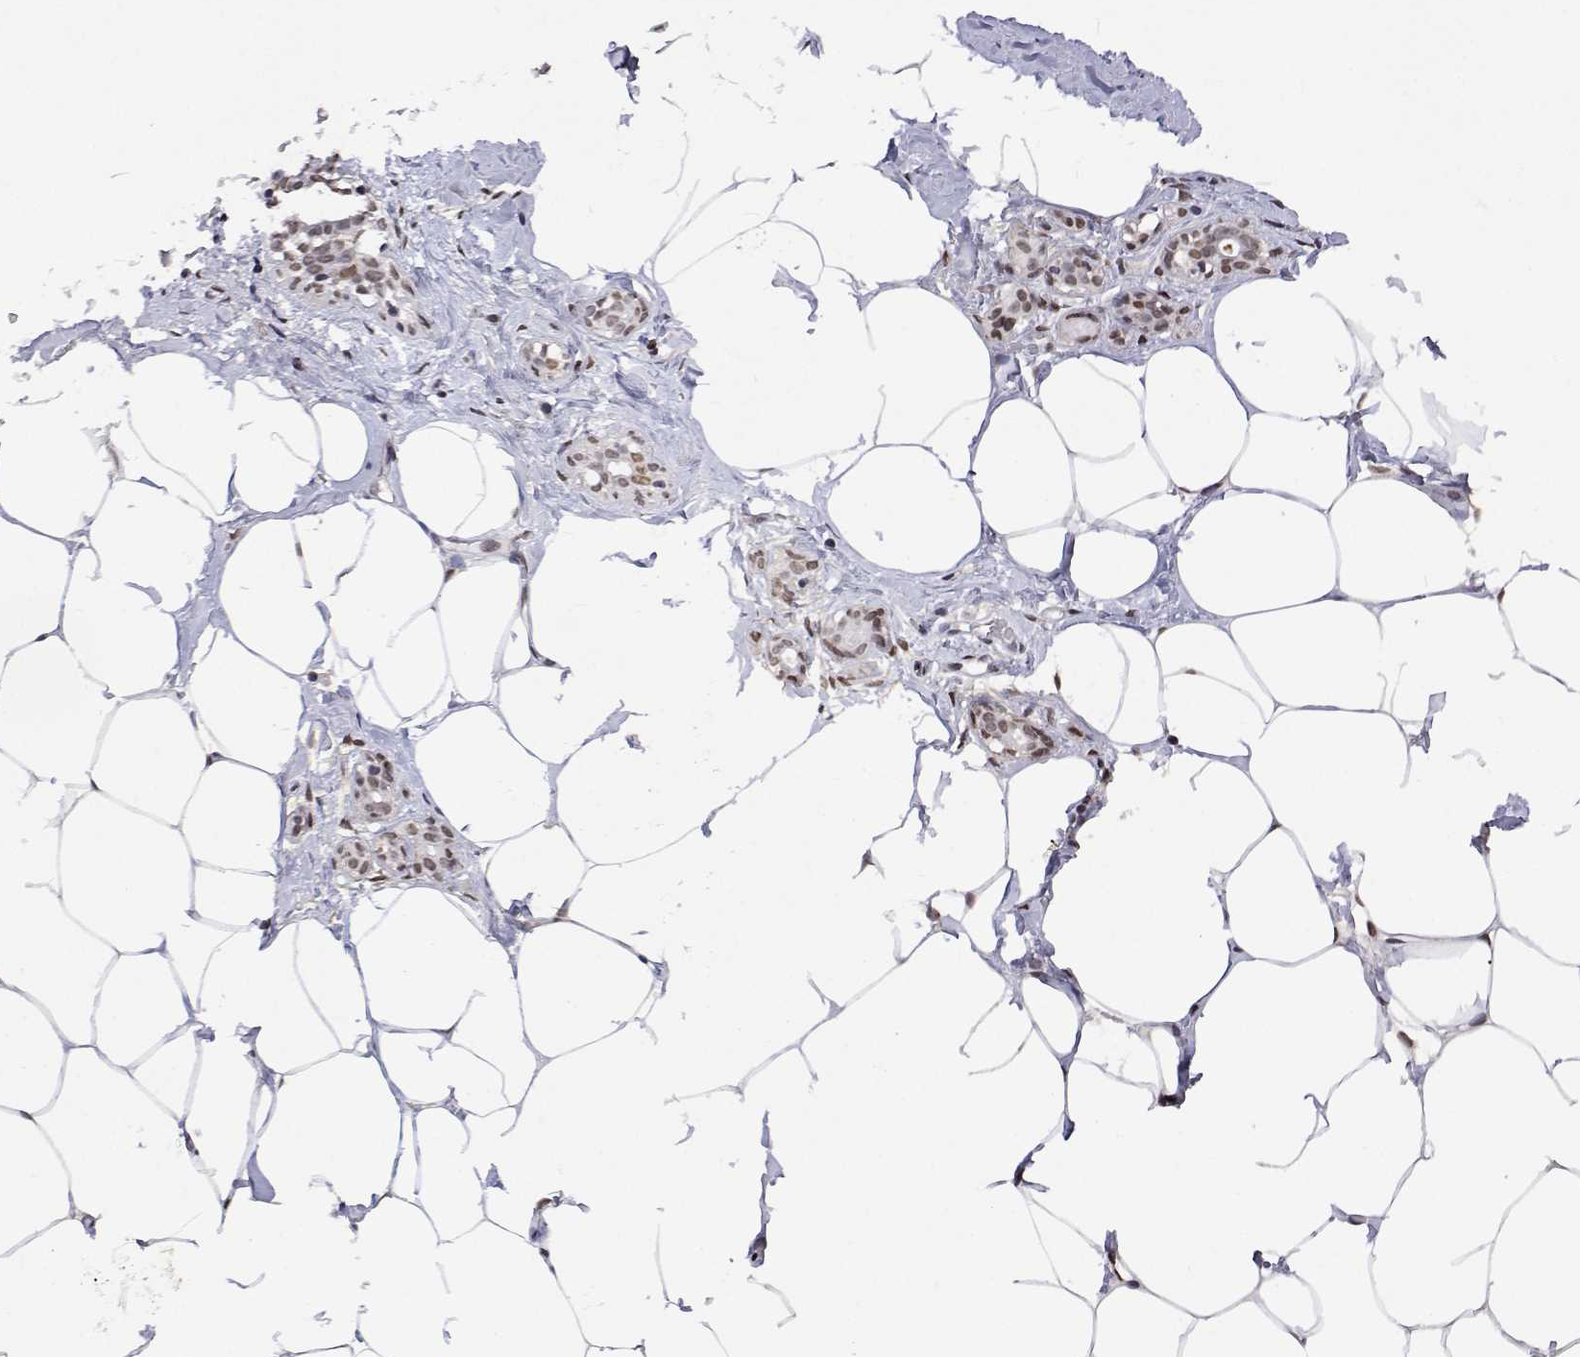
{"staining": {"intensity": "moderate", "quantity": "<25%", "location": "nuclear"}, "tissue": "breast", "cell_type": "Adipocytes", "image_type": "normal", "snomed": [{"axis": "morphology", "description": "Normal tissue, NOS"}, {"axis": "topography", "description": "Breast"}], "caption": "About <25% of adipocytes in normal human breast demonstrate moderate nuclear protein positivity as visualized by brown immunohistochemical staining.", "gene": "HNRNPA0", "patient": {"sex": "female", "age": 27}}